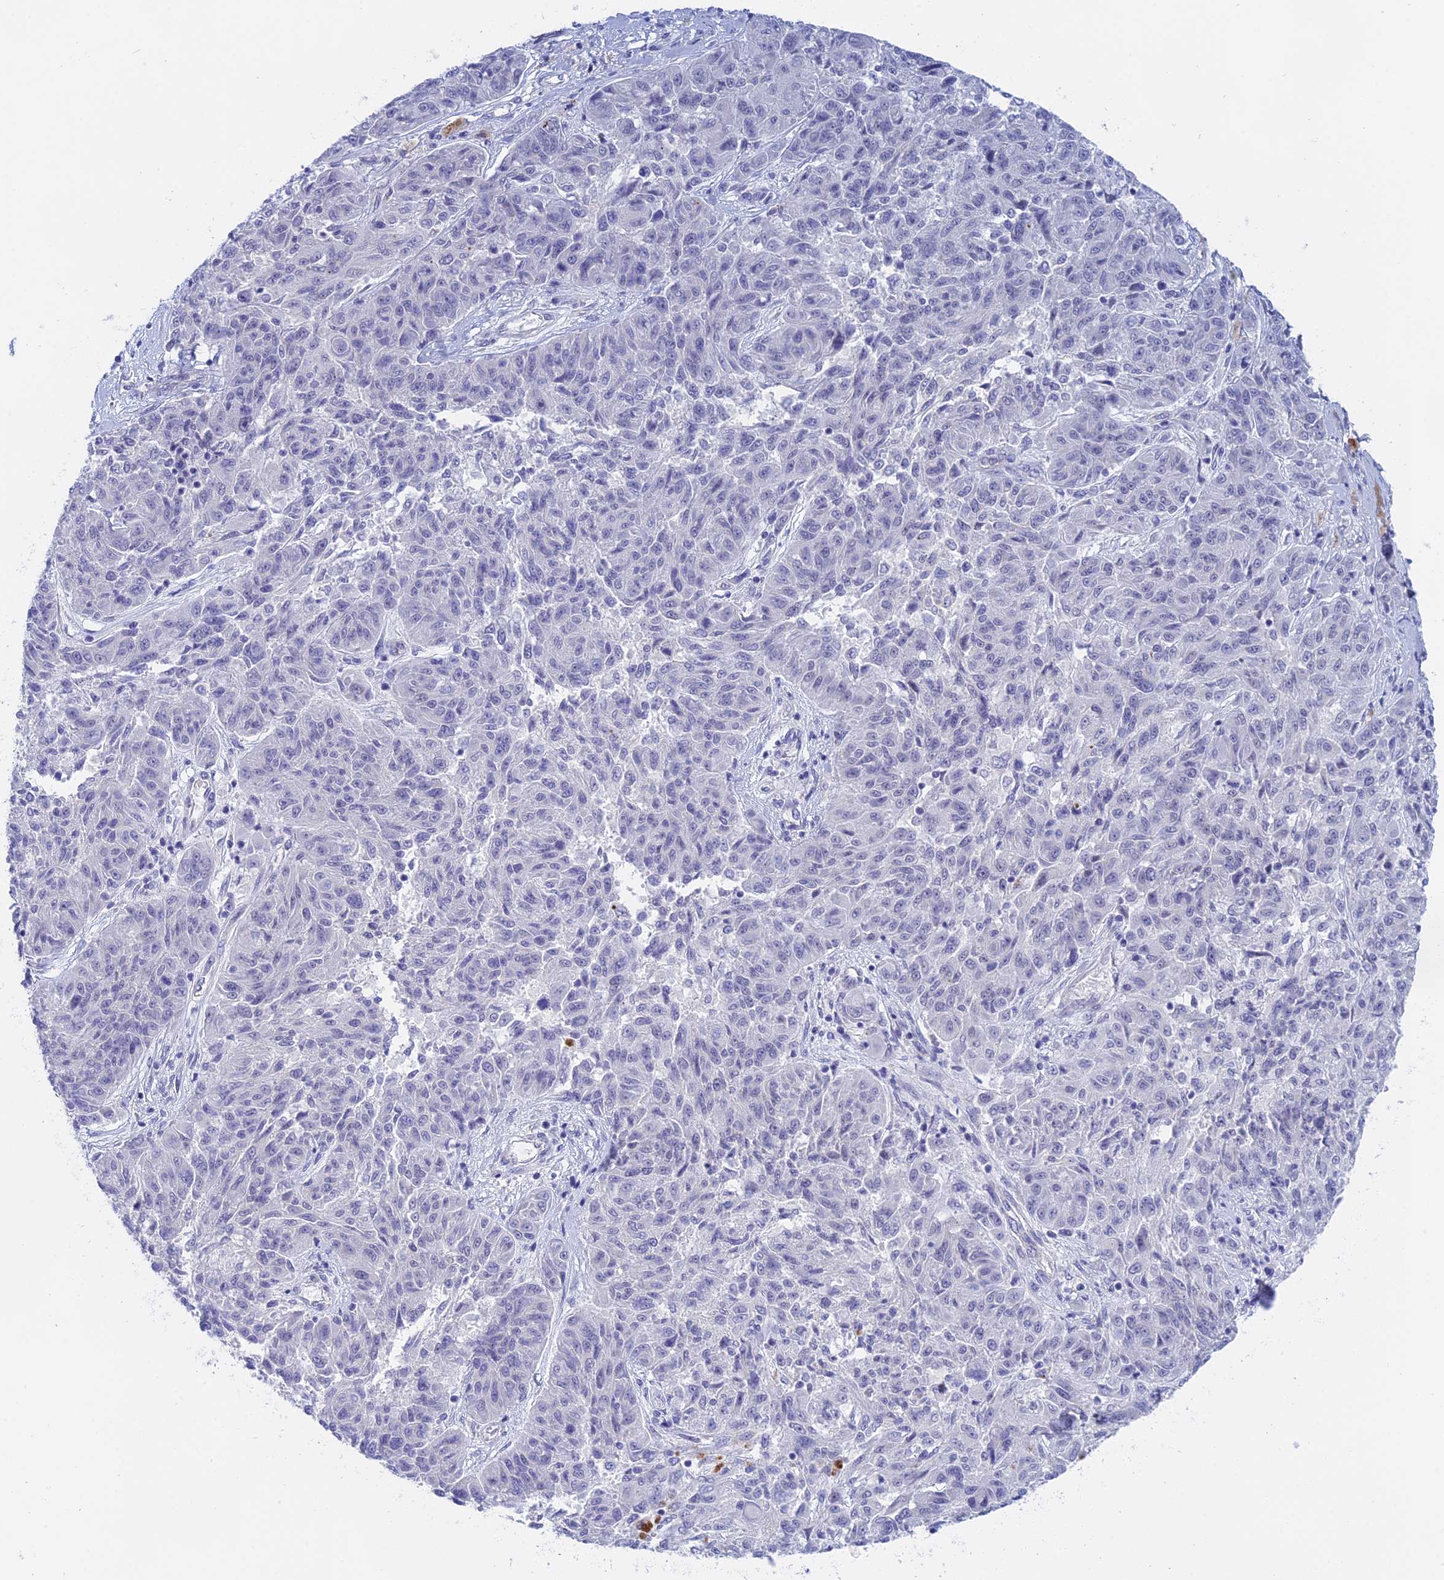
{"staining": {"intensity": "negative", "quantity": "none", "location": "none"}, "tissue": "melanoma", "cell_type": "Tumor cells", "image_type": "cancer", "snomed": [{"axis": "morphology", "description": "Malignant melanoma, NOS"}, {"axis": "topography", "description": "Skin"}], "caption": "A high-resolution photomicrograph shows immunohistochemistry staining of melanoma, which exhibits no significant expression in tumor cells.", "gene": "GLB1L", "patient": {"sex": "male", "age": 53}}